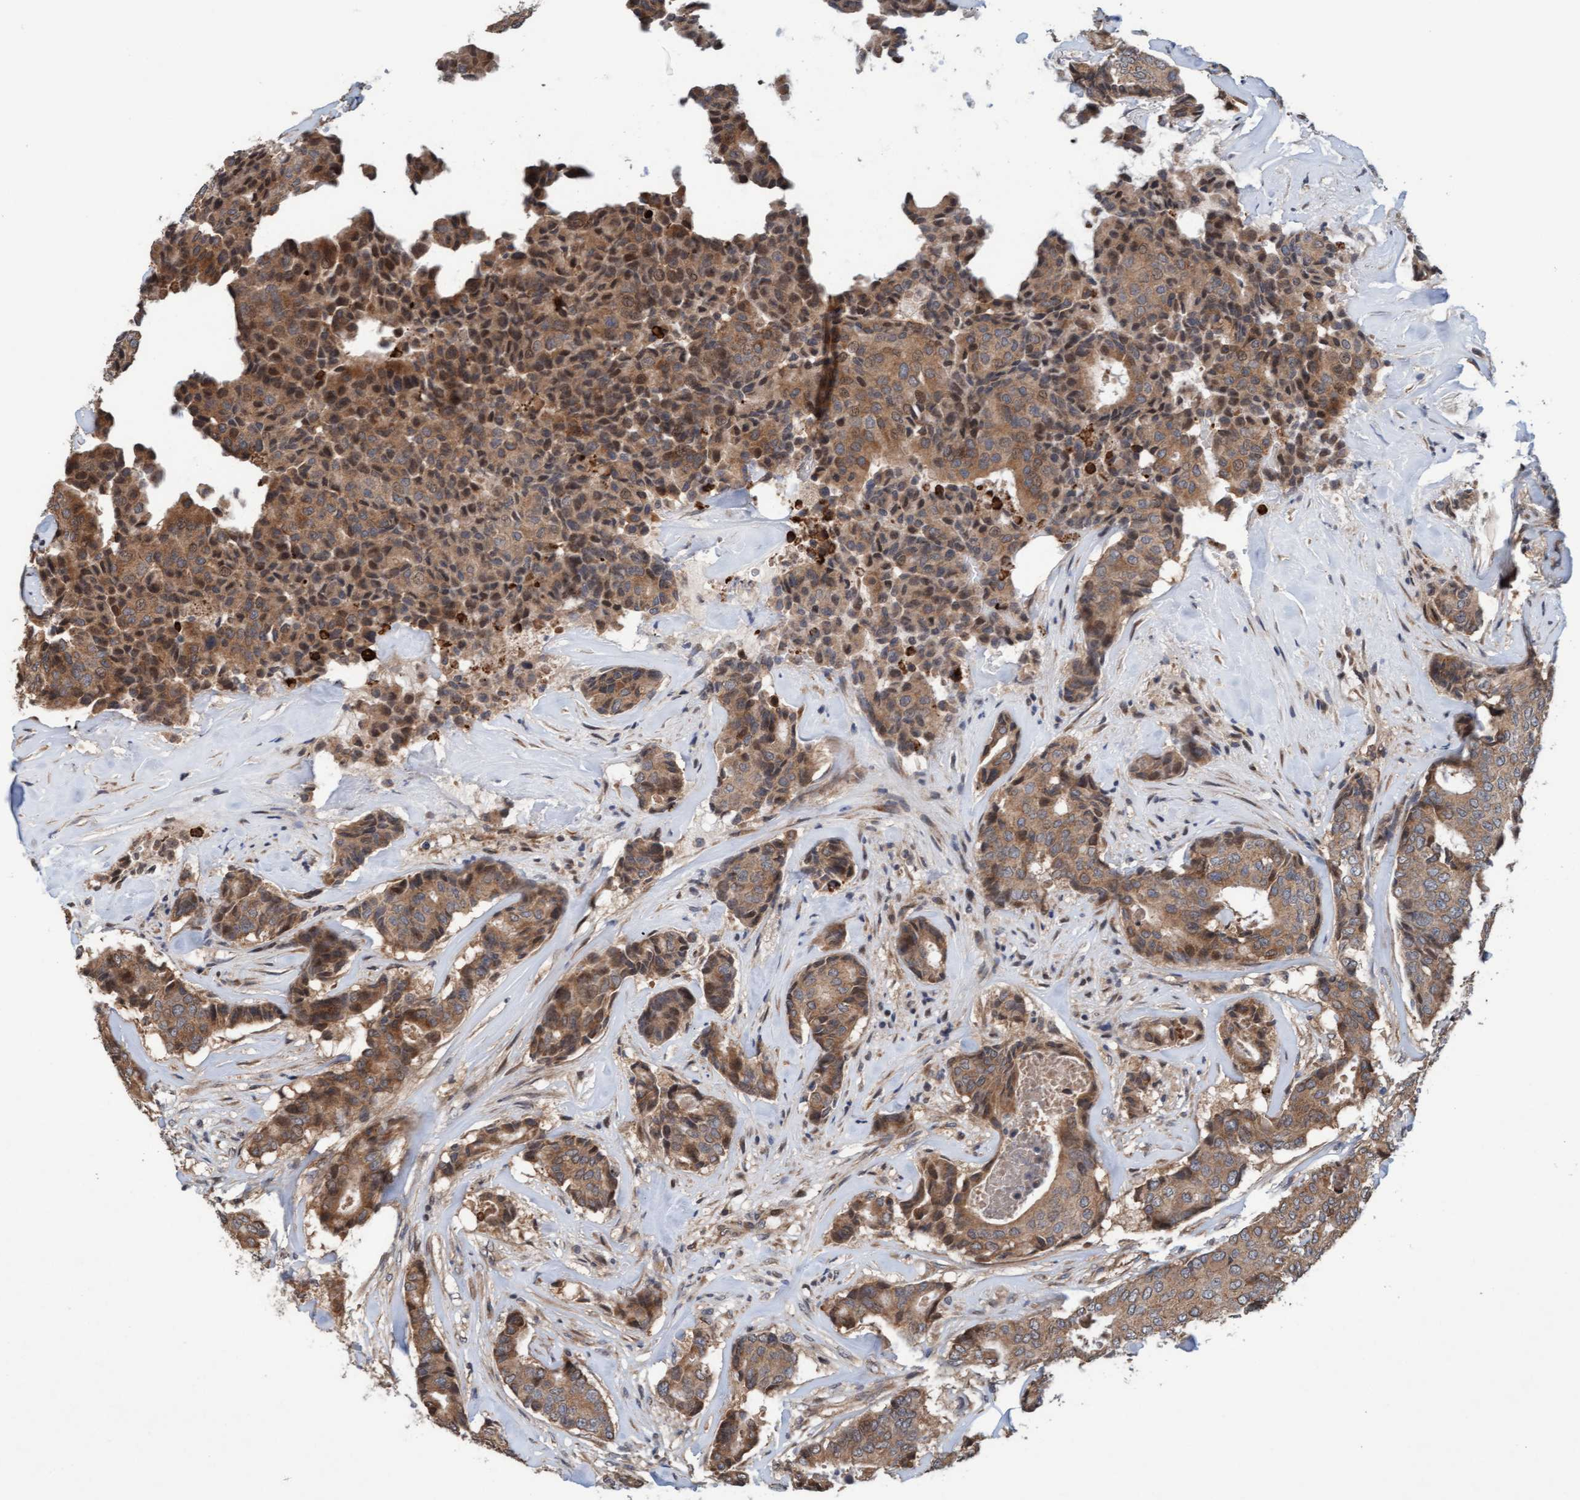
{"staining": {"intensity": "moderate", "quantity": ">75%", "location": "cytoplasmic/membranous,nuclear"}, "tissue": "breast cancer", "cell_type": "Tumor cells", "image_type": "cancer", "snomed": [{"axis": "morphology", "description": "Duct carcinoma"}, {"axis": "topography", "description": "Breast"}], "caption": "Immunohistochemistry (IHC) of human breast infiltrating ductal carcinoma shows medium levels of moderate cytoplasmic/membranous and nuclear staining in about >75% of tumor cells. The staining is performed using DAB (3,3'-diaminobenzidine) brown chromogen to label protein expression. The nuclei are counter-stained blue using hematoxylin.", "gene": "MLXIP", "patient": {"sex": "female", "age": 75}}